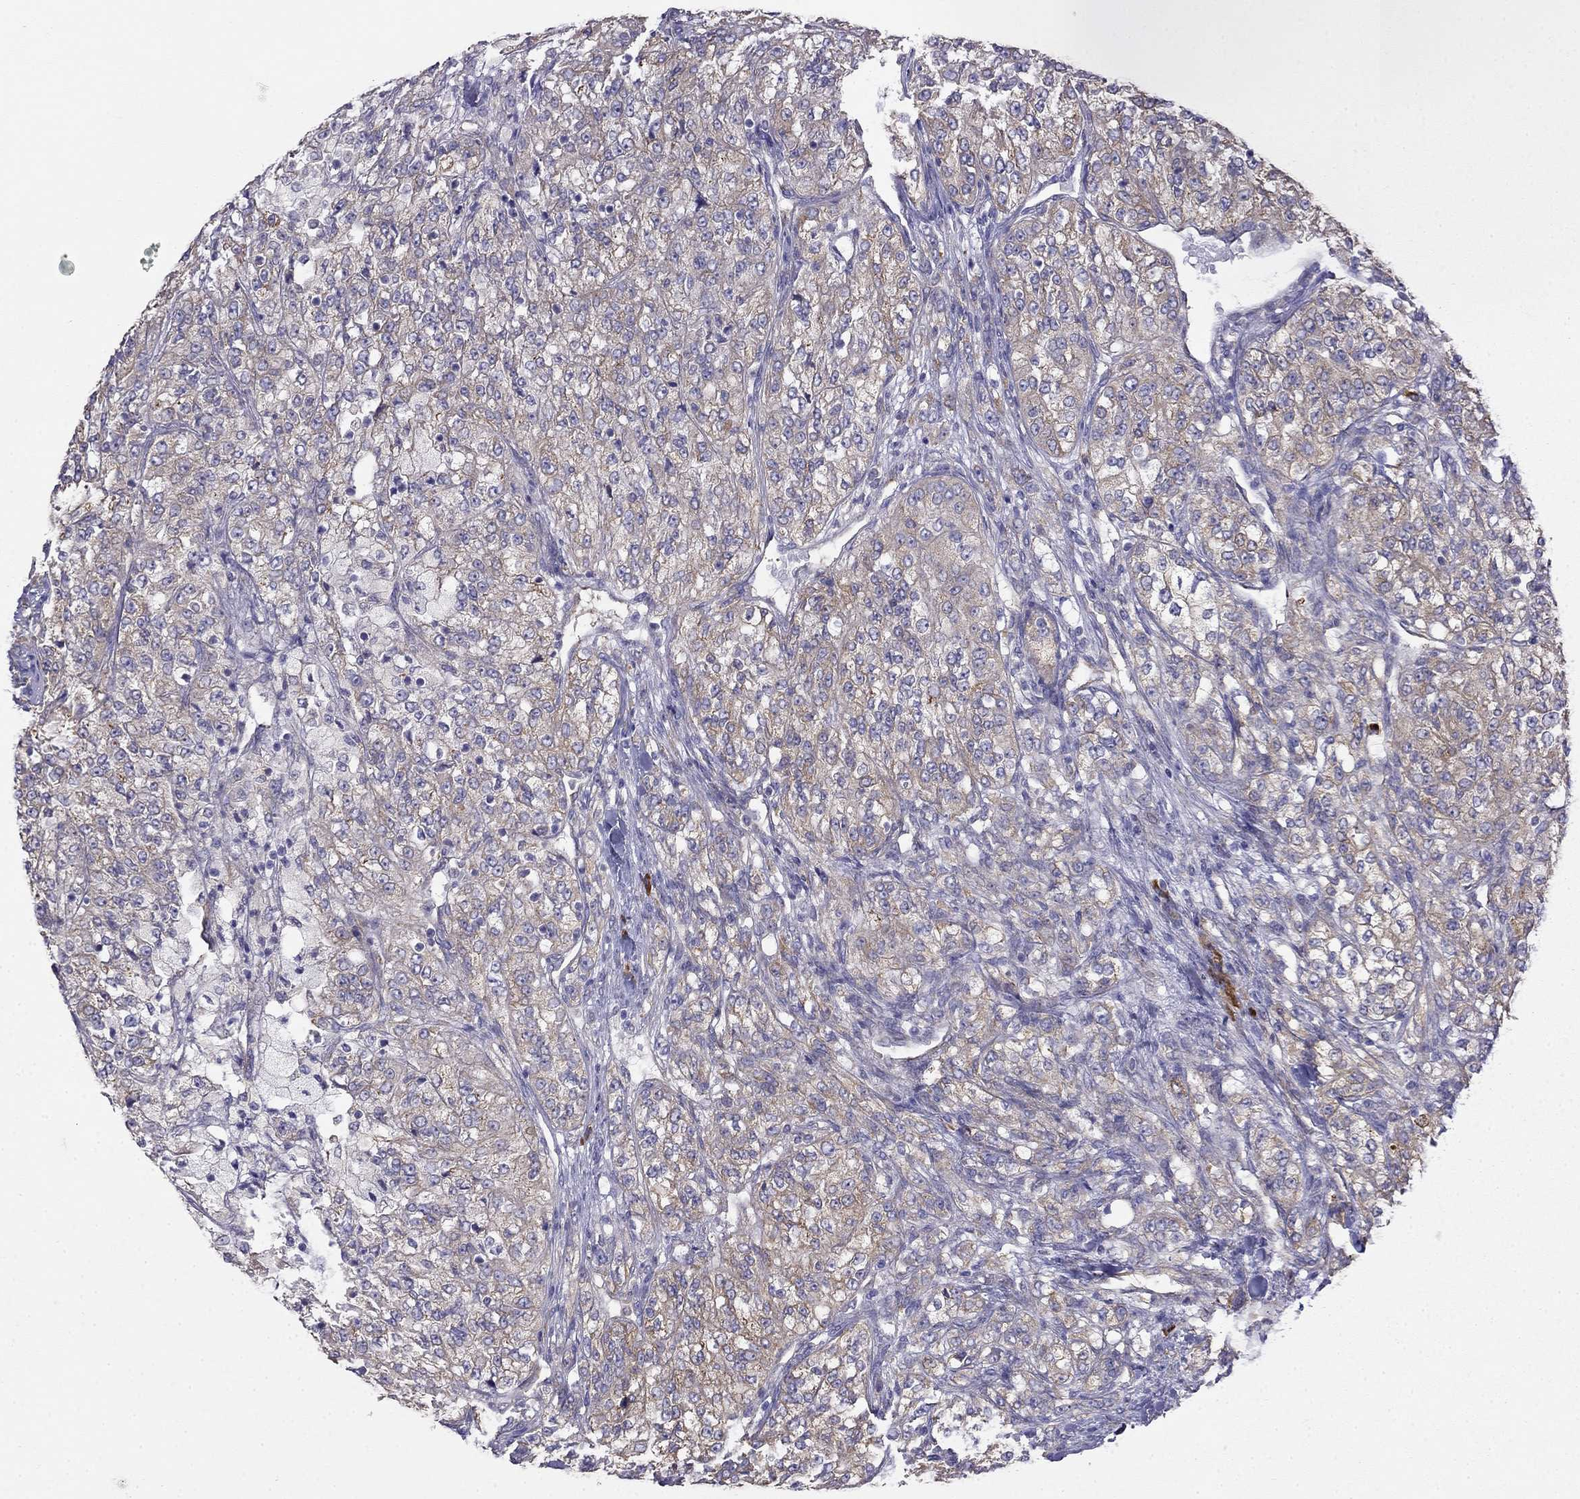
{"staining": {"intensity": "weak", "quantity": ">75%", "location": "cytoplasmic/membranous"}, "tissue": "renal cancer", "cell_type": "Tumor cells", "image_type": "cancer", "snomed": [{"axis": "morphology", "description": "Adenocarcinoma, NOS"}, {"axis": "topography", "description": "Kidney"}], "caption": "Tumor cells show low levels of weak cytoplasmic/membranous positivity in approximately >75% of cells in human renal cancer. The protein is shown in brown color, while the nuclei are stained blue.", "gene": "LONRF2", "patient": {"sex": "female", "age": 63}}